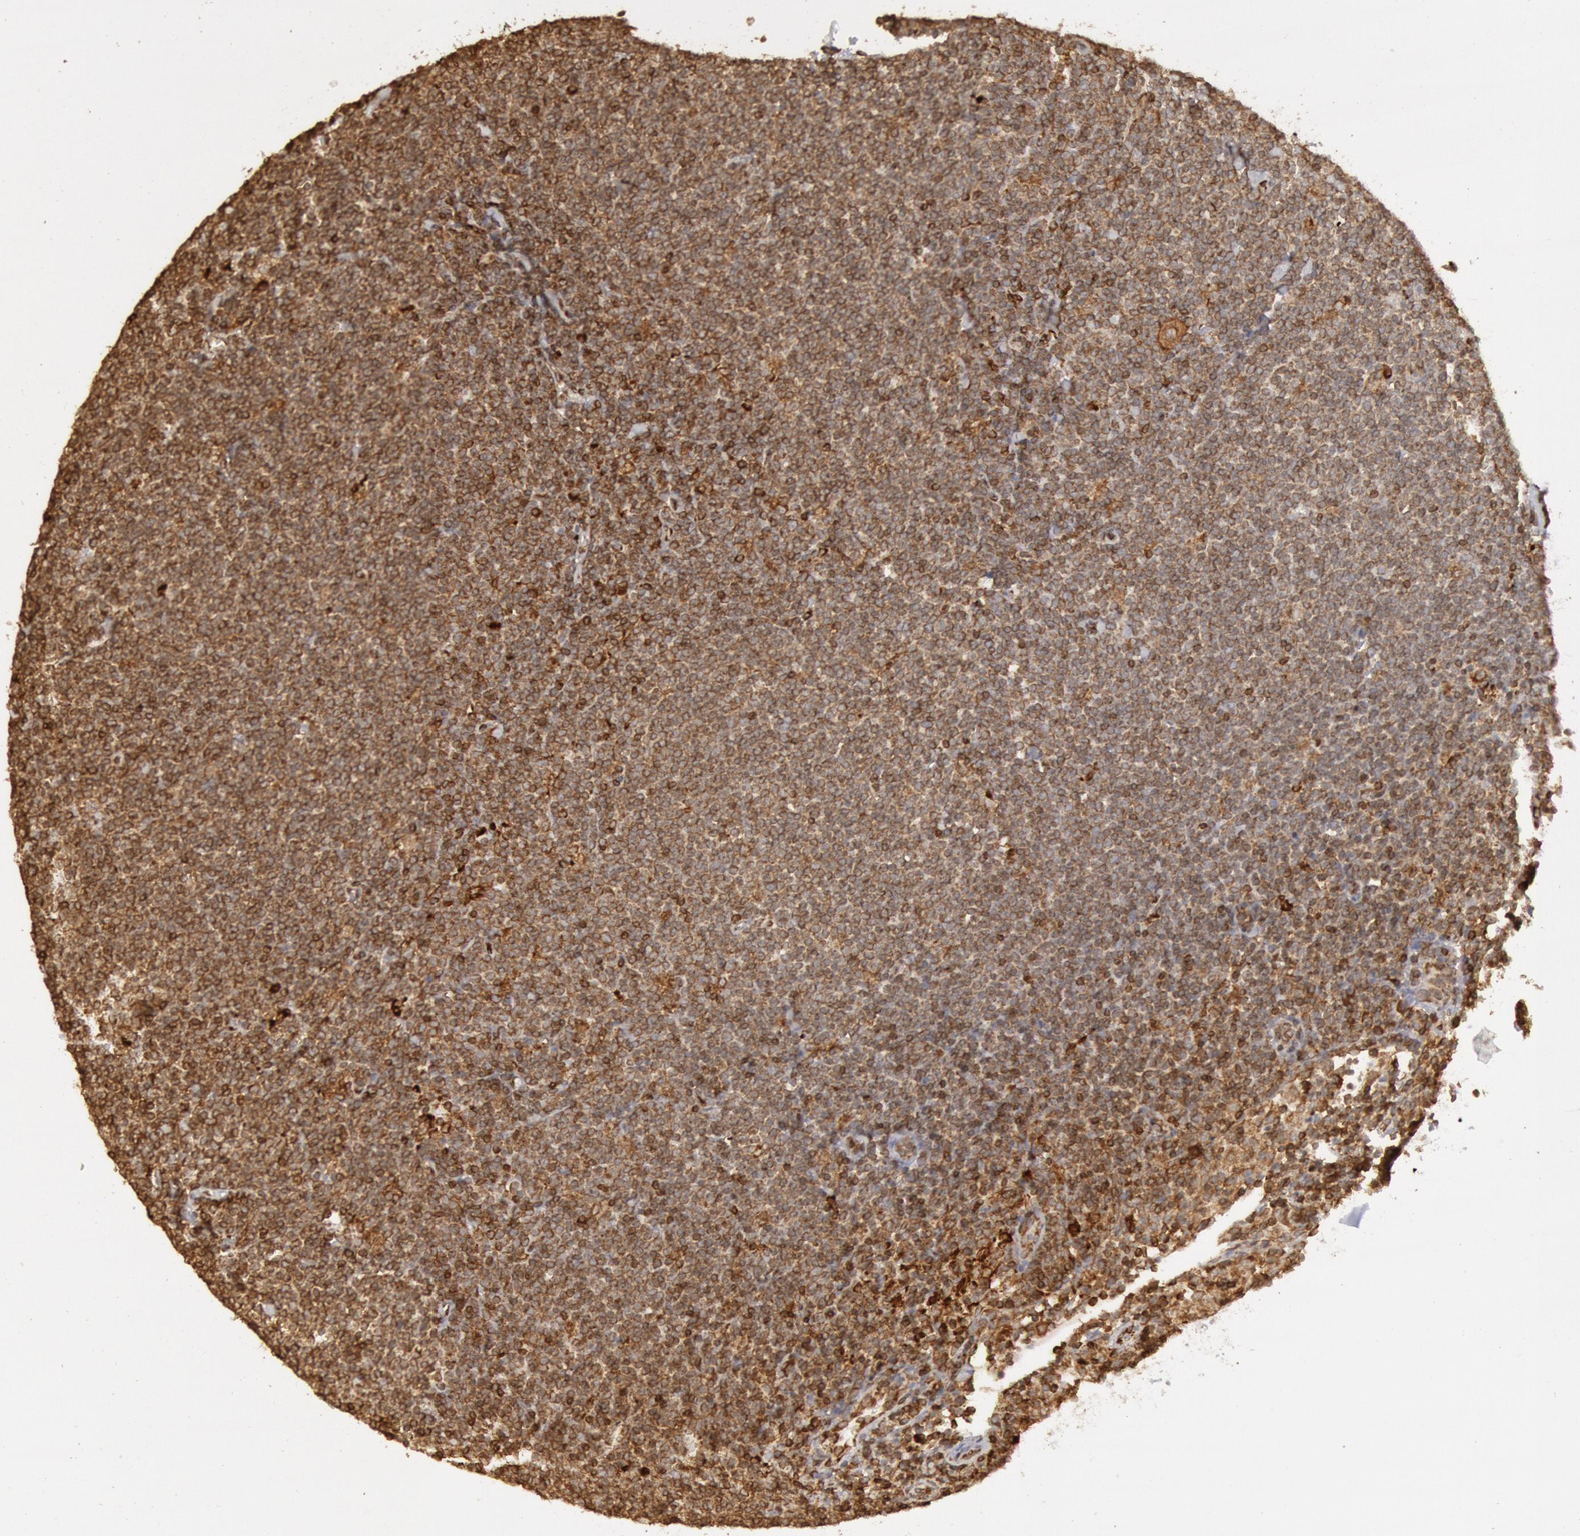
{"staining": {"intensity": "moderate", "quantity": ">75%", "location": "cytoplasmic/membranous"}, "tissue": "lymphoma", "cell_type": "Tumor cells", "image_type": "cancer", "snomed": [{"axis": "morphology", "description": "Malignant lymphoma, non-Hodgkin's type, Low grade"}, {"axis": "topography", "description": "Lymph node"}], "caption": "Moderate cytoplasmic/membranous staining for a protein is appreciated in about >75% of tumor cells of malignant lymphoma, non-Hodgkin's type (low-grade) using immunohistochemistry.", "gene": "TAP2", "patient": {"sex": "male", "age": 65}}